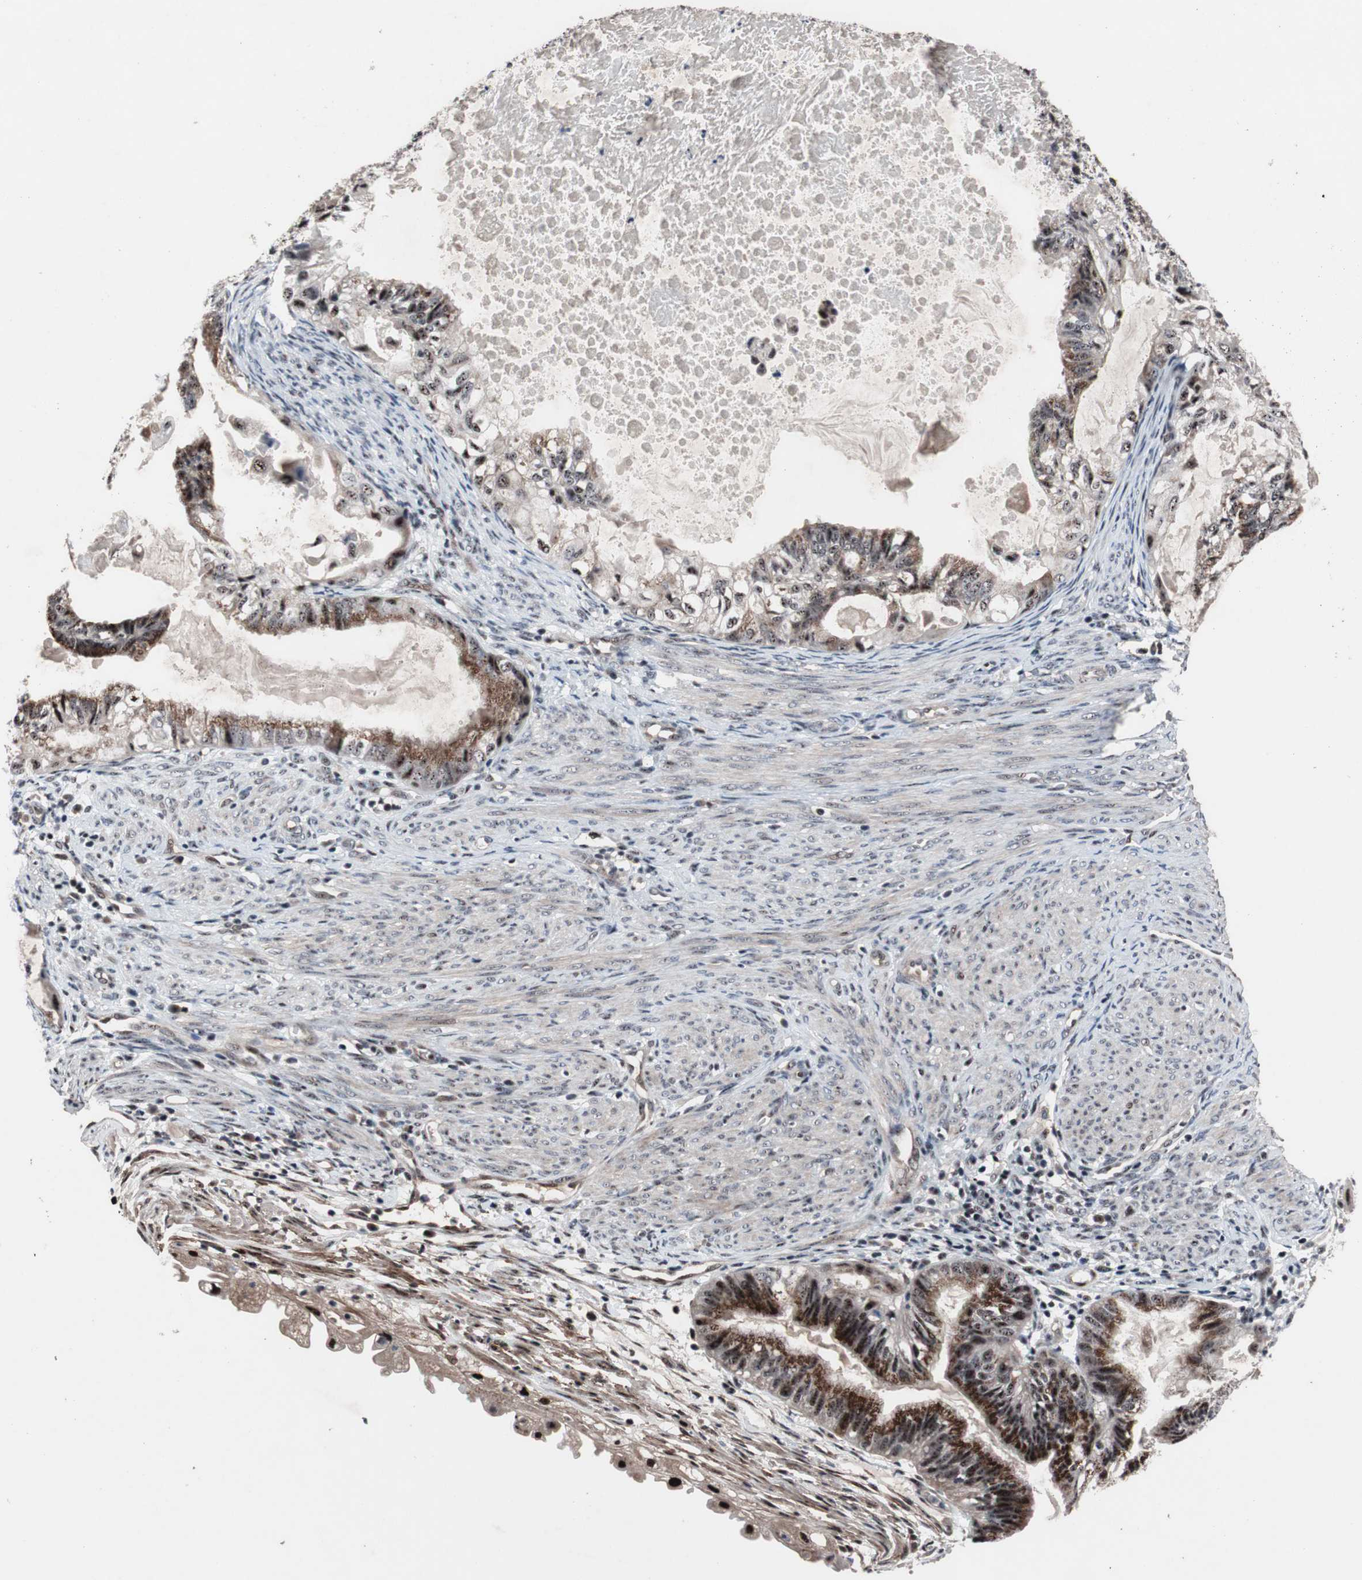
{"staining": {"intensity": "moderate", "quantity": ">75%", "location": "cytoplasmic/membranous,nuclear"}, "tissue": "cervical cancer", "cell_type": "Tumor cells", "image_type": "cancer", "snomed": [{"axis": "morphology", "description": "Normal tissue, NOS"}, {"axis": "morphology", "description": "Adenocarcinoma, NOS"}, {"axis": "topography", "description": "Cervix"}, {"axis": "topography", "description": "Endometrium"}], "caption": "DAB immunohistochemical staining of human adenocarcinoma (cervical) shows moderate cytoplasmic/membranous and nuclear protein staining in about >75% of tumor cells.", "gene": "SOX7", "patient": {"sex": "female", "age": 86}}